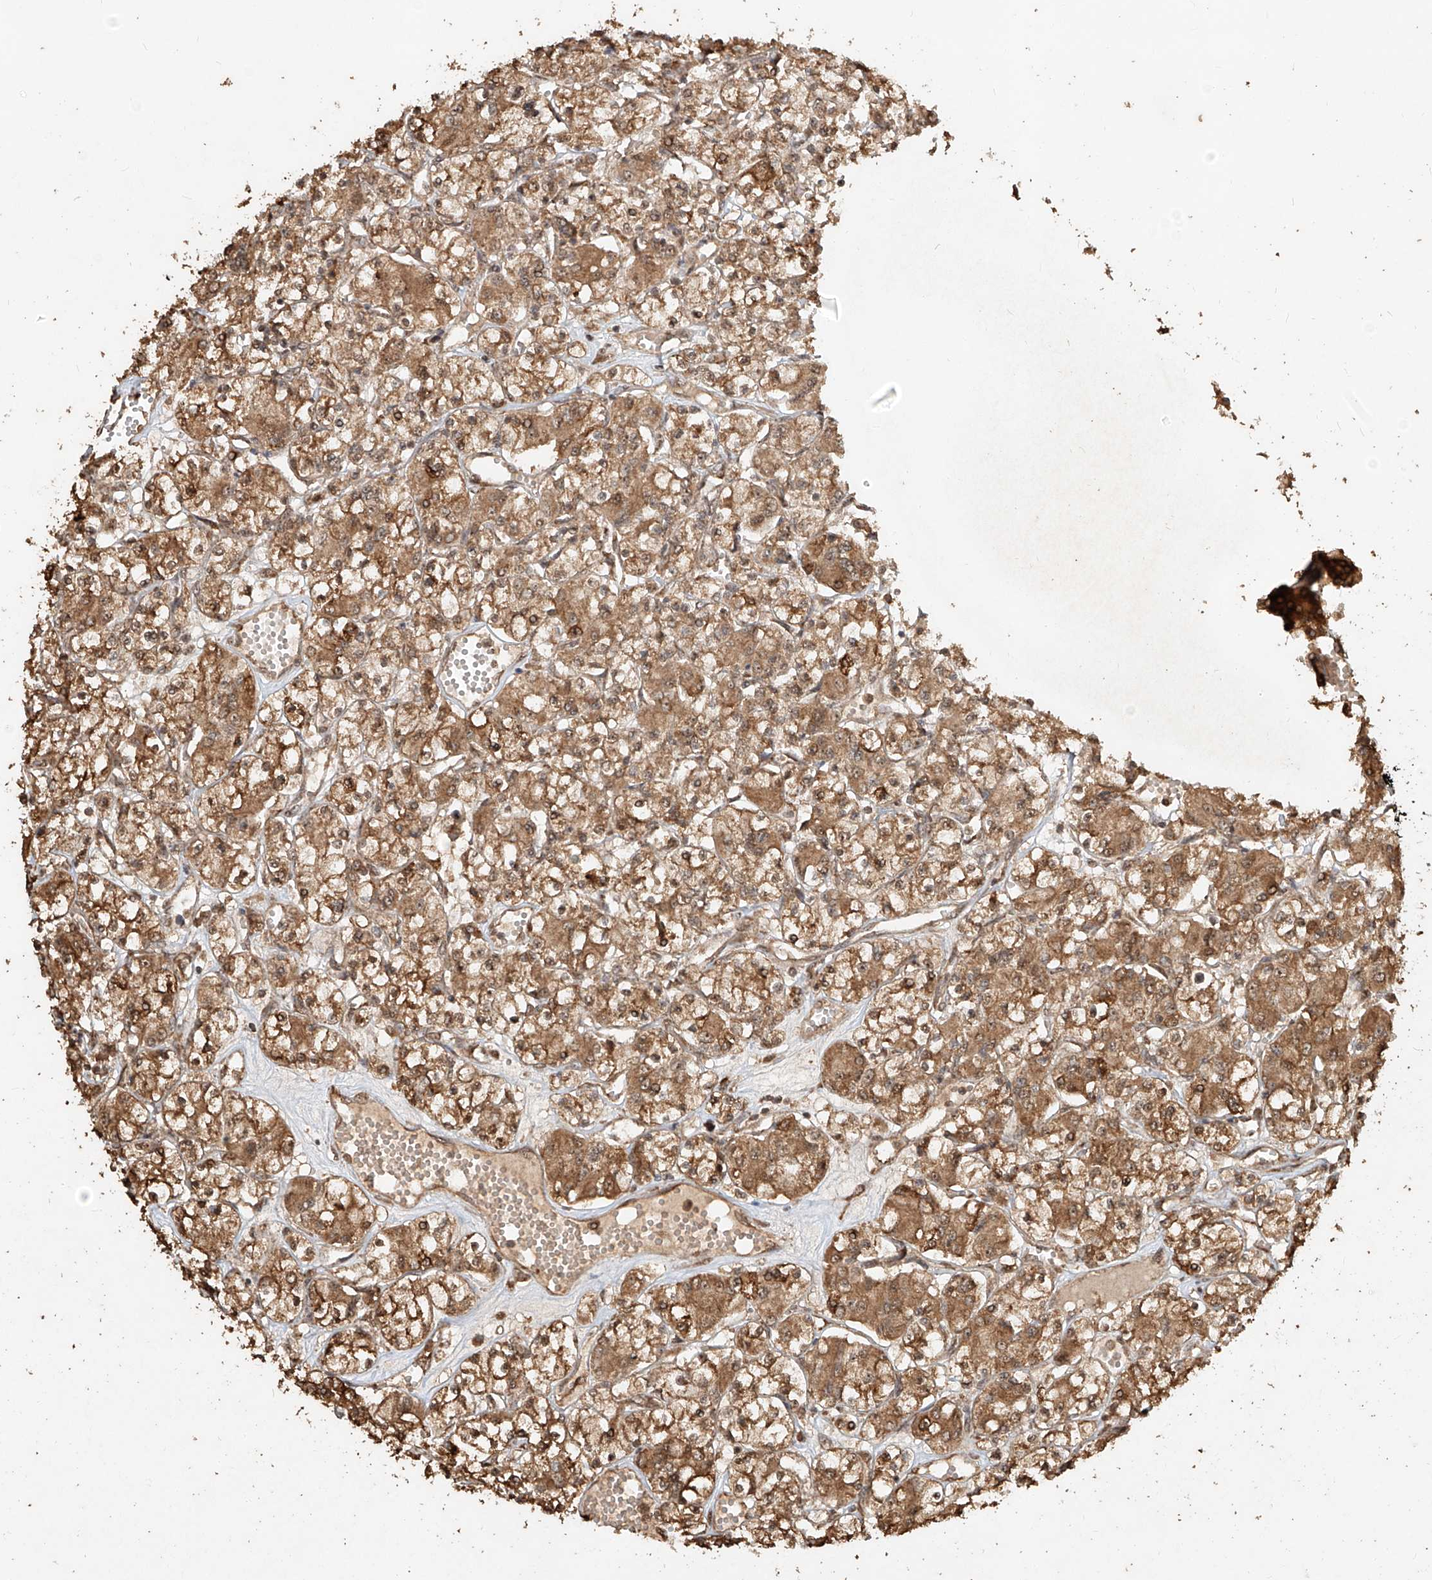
{"staining": {"intensity": "moderate", "quantity": ">75%", "location": "cytoplasmic/membranous,nuclear"}, "tissue": "renal cancer", "cell_type": "Tumor cells", "image_type": "cancer", "snomed": [{"axis": "morphology", "description": "Adenocarcinoma, NOS"}, {"axis": "topography", "description": "Kidney"}], "caption": "A micrograph of human renal cancer stained for a protein exhibits moderate cytoplasmic/membranous and nuclear brown staining in tumor cells.", "gene": "ZNF660", "patient": {"sex": "female", "age": 59}}